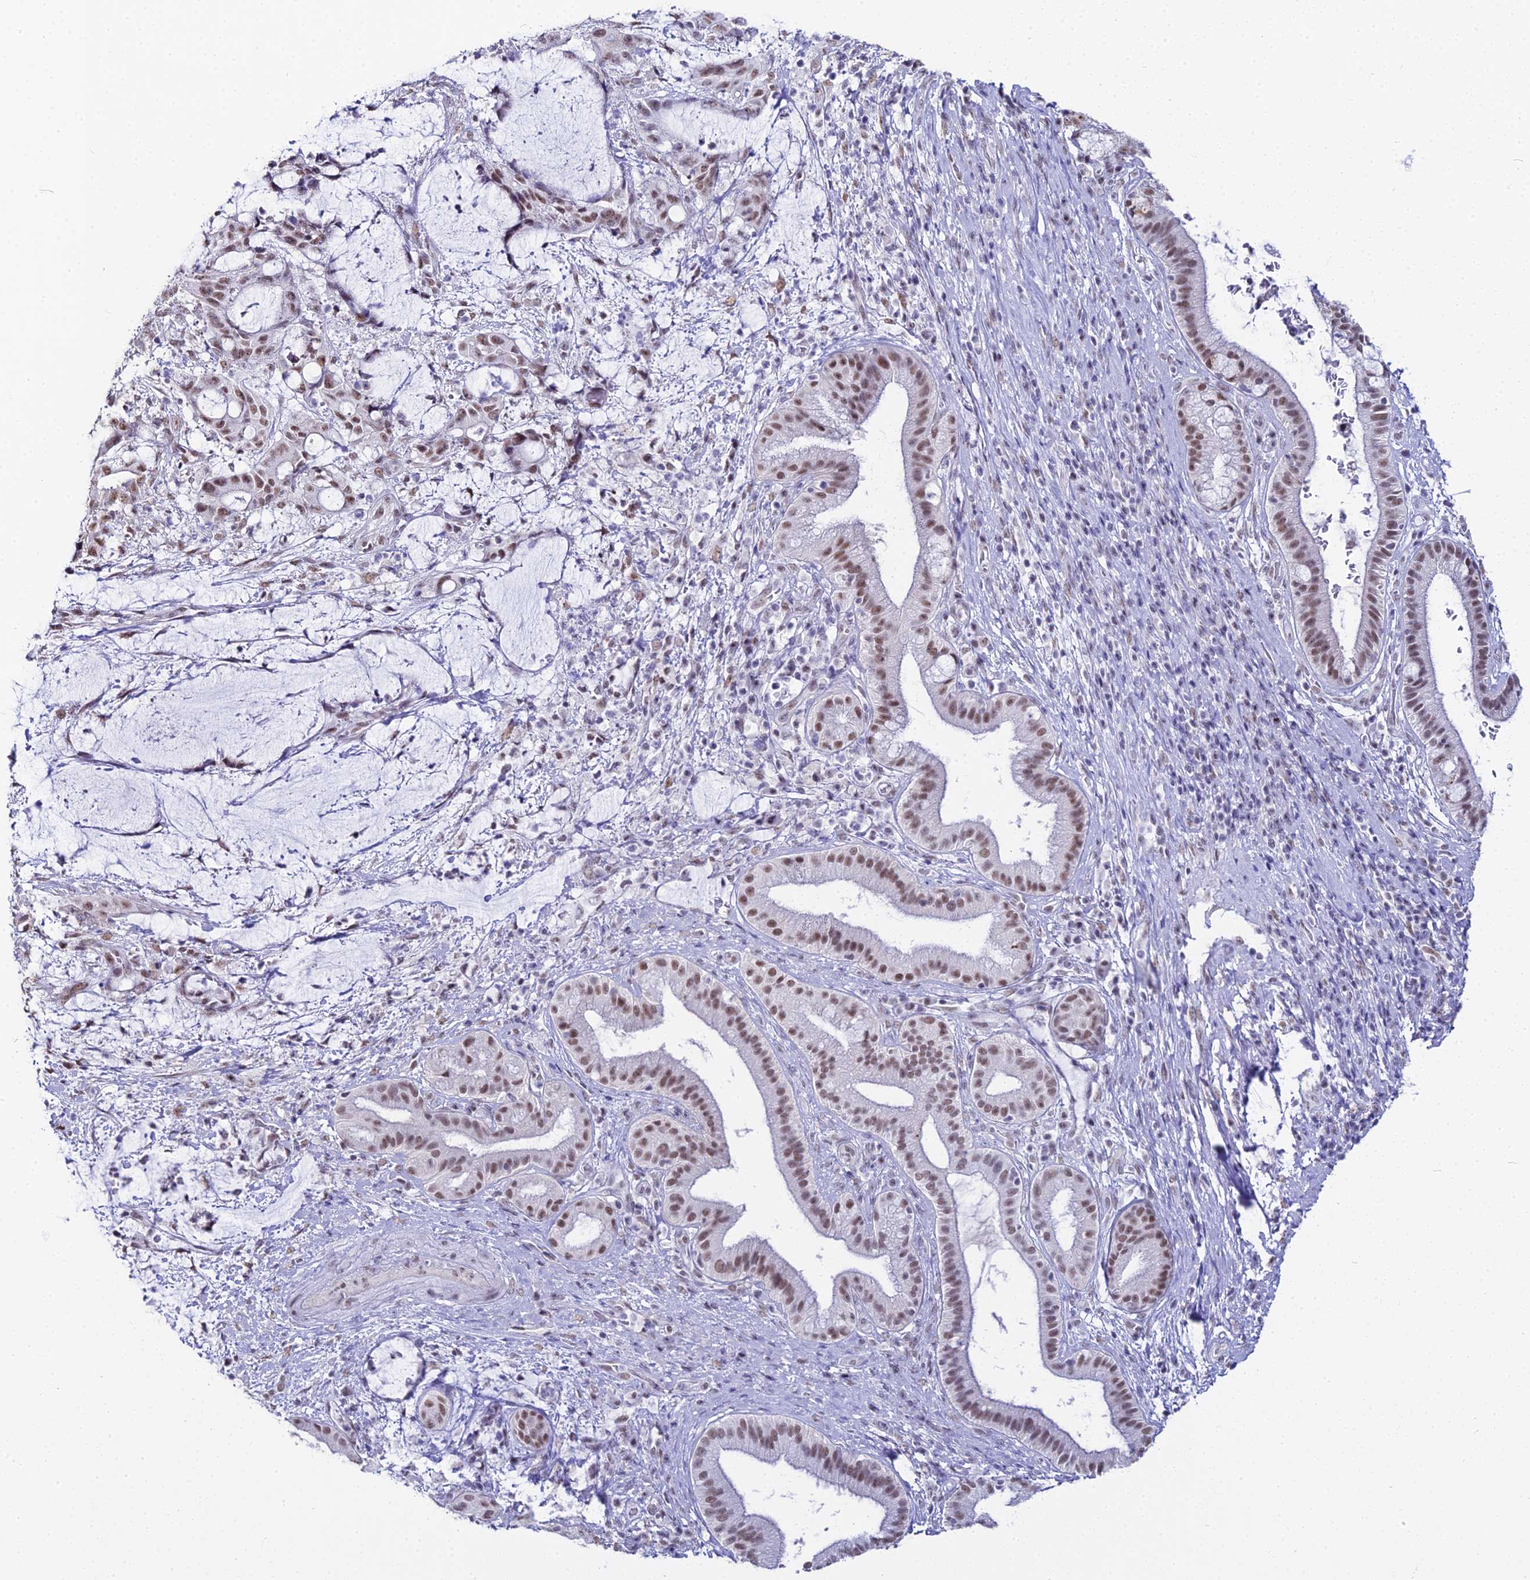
{"staining": {"intensity": "moderate", "quantity": ">75%", "location": "nuclear"}, "tissue": "liver cancer", "cell_type": "Tumor cells", "image_type": "cancer", "snomed": [{"axis": "morphology", "description": "Normal tissue, NOS"}, {"axis": "morphology", "description": "Cholangiocarcinoma"}, {"axis": "topography", "description": "Liver"}, {"axis": "topography", "description": "Peripheral nerve tissue"}], "caption": "IHC (DAB (3,3'-diaminobenzidine)) staining of cholangiocarcinoma (liver) shows moderate nuclear protein positivity in about >75% of tumor cells.", "gene": "RBM12", "patient": {"sex": "female", "age": 73}}